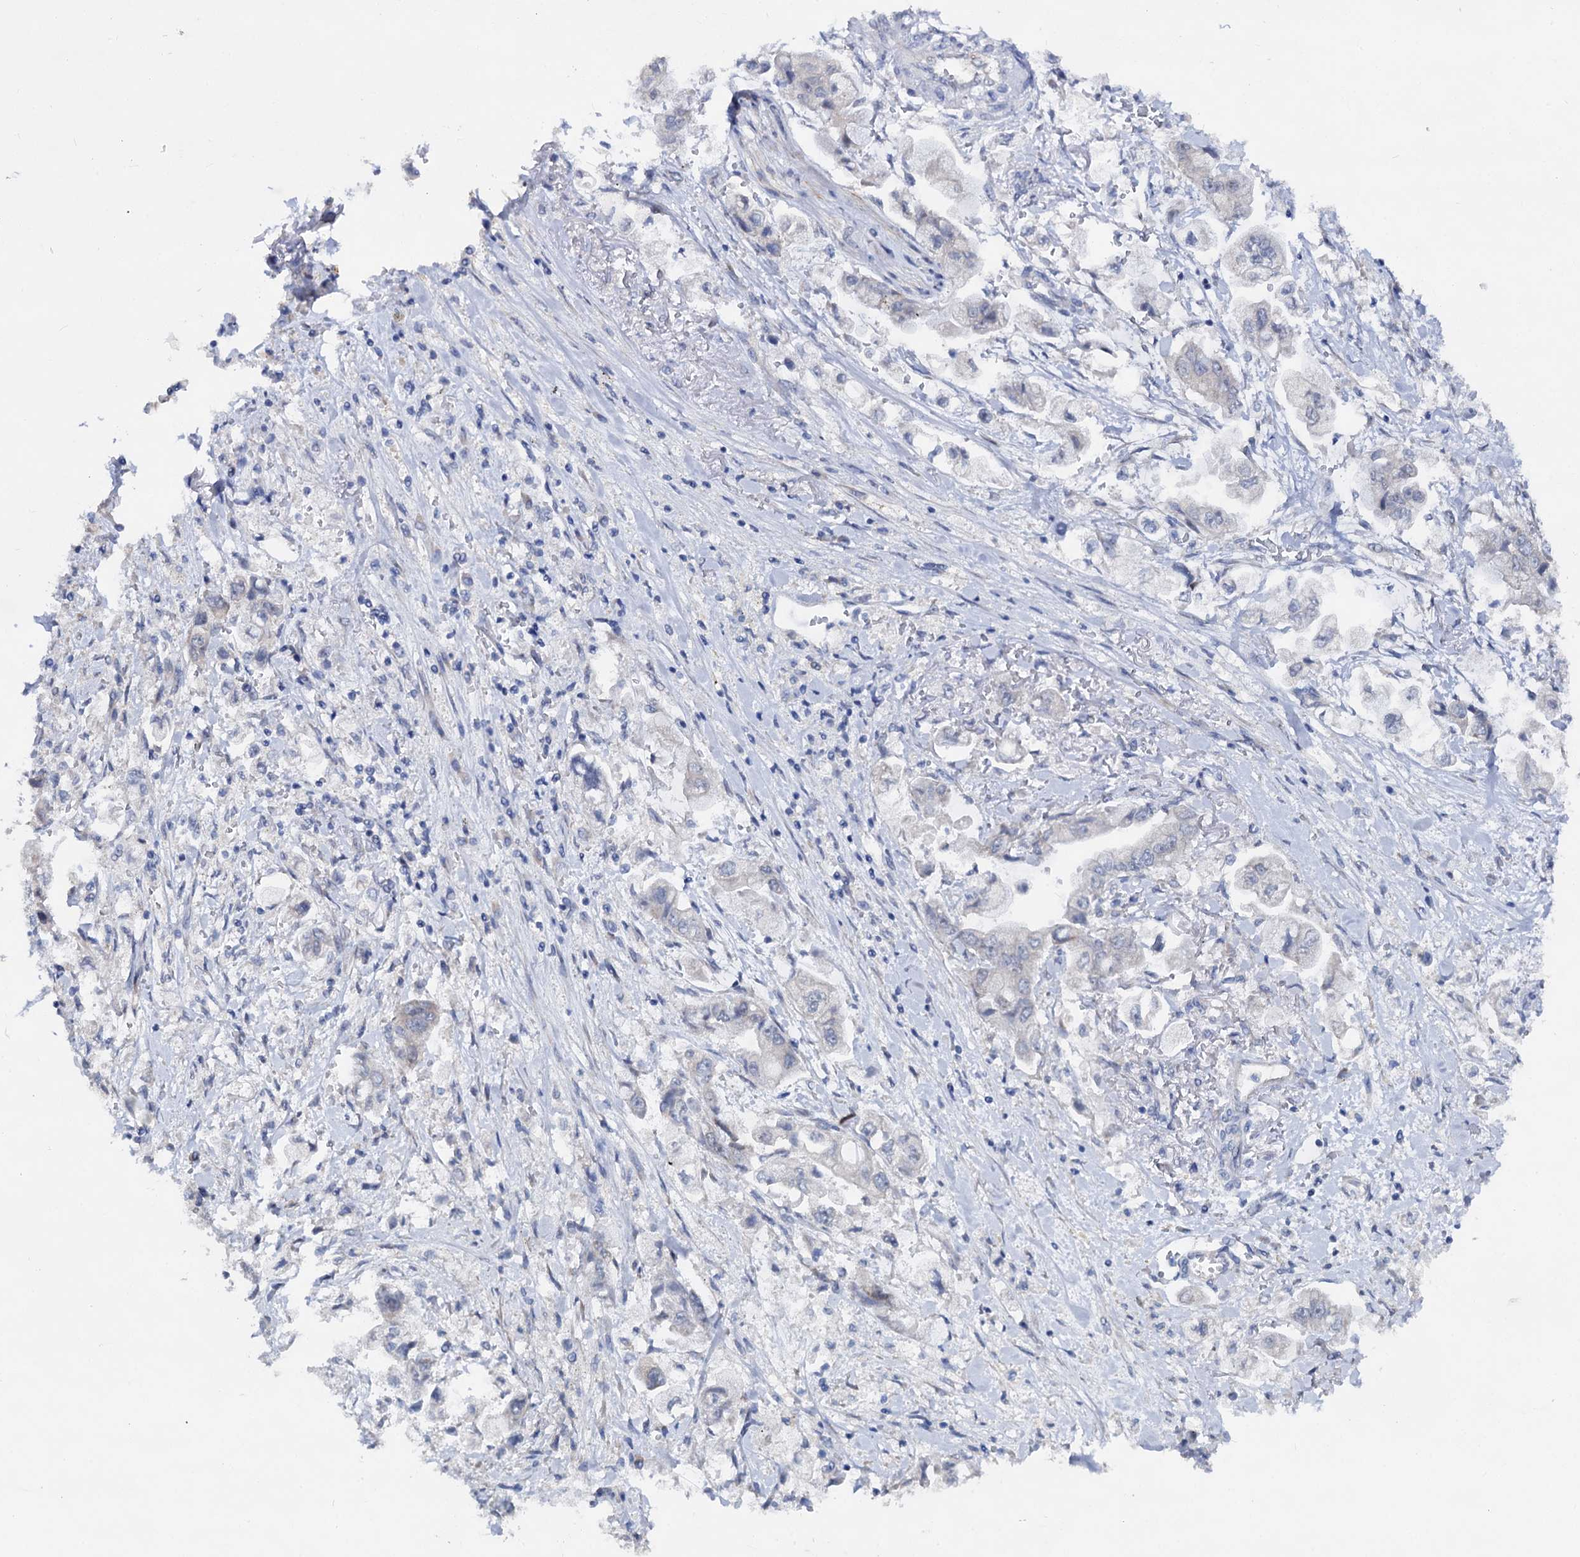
{"staining": {"intensity": "negative", "quantity": "none", "location": "none"}, "tissue": "stomach cancer", "cell_type": "Tumor cells", "image_type": "cancer", "snomed": [{"axis": "morphology", "description": "Adenocarcinoma, NOS"}, {"axis": "topography", "description": "Stomach"}], "caption": "Tumor cells are negative for protein expression in human stomach cancer.", "gene": "CAPRIN2", "patient": {"sex": "male", "age": 62}}